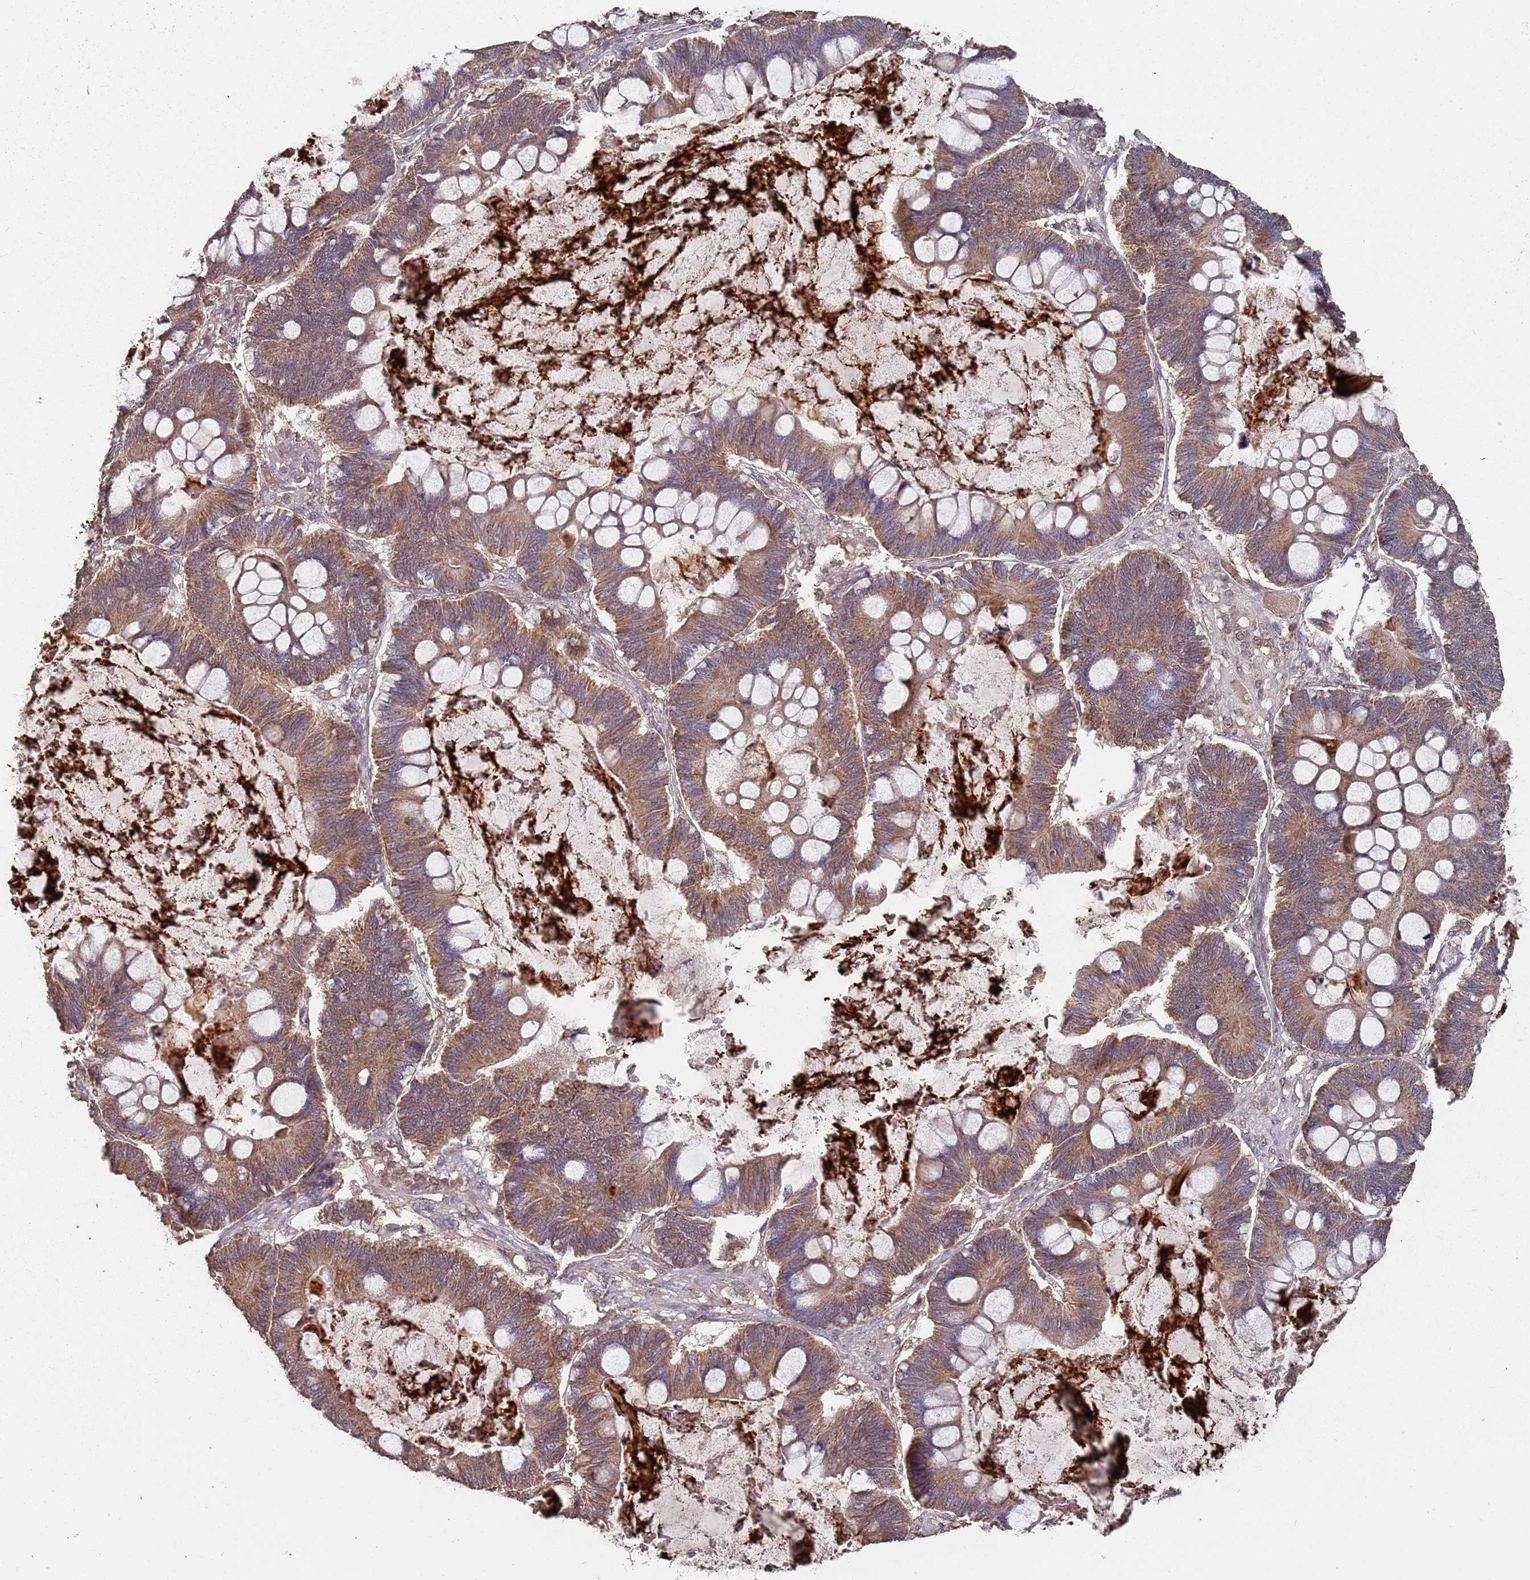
{"staining": {"intensity": "moderate", "quantity": ">75%", "location": "cytoplasmic/membranous"}, "tissue": "ovarian cancer", "cell_type": "Tumor cells", "image_type": "cancer", "snomed": [{"axis": "morphology", "description": "Cystadenocarcinoma, mucinous, NOS"}, {"axis": "topography", "description": "Ovary"}], "caption": "Immunohistochemistry (IHC) photomicrograph of ovarian cancer (mucinous cystadenocarcinoma) stained for a protein (brown), which demonstrates medium levels of moderate cytoplasmic/membranous positivity in about >75% of tumor cells.", "gene": "PRORP", "patient": {"sex": "female", "age": 61}}